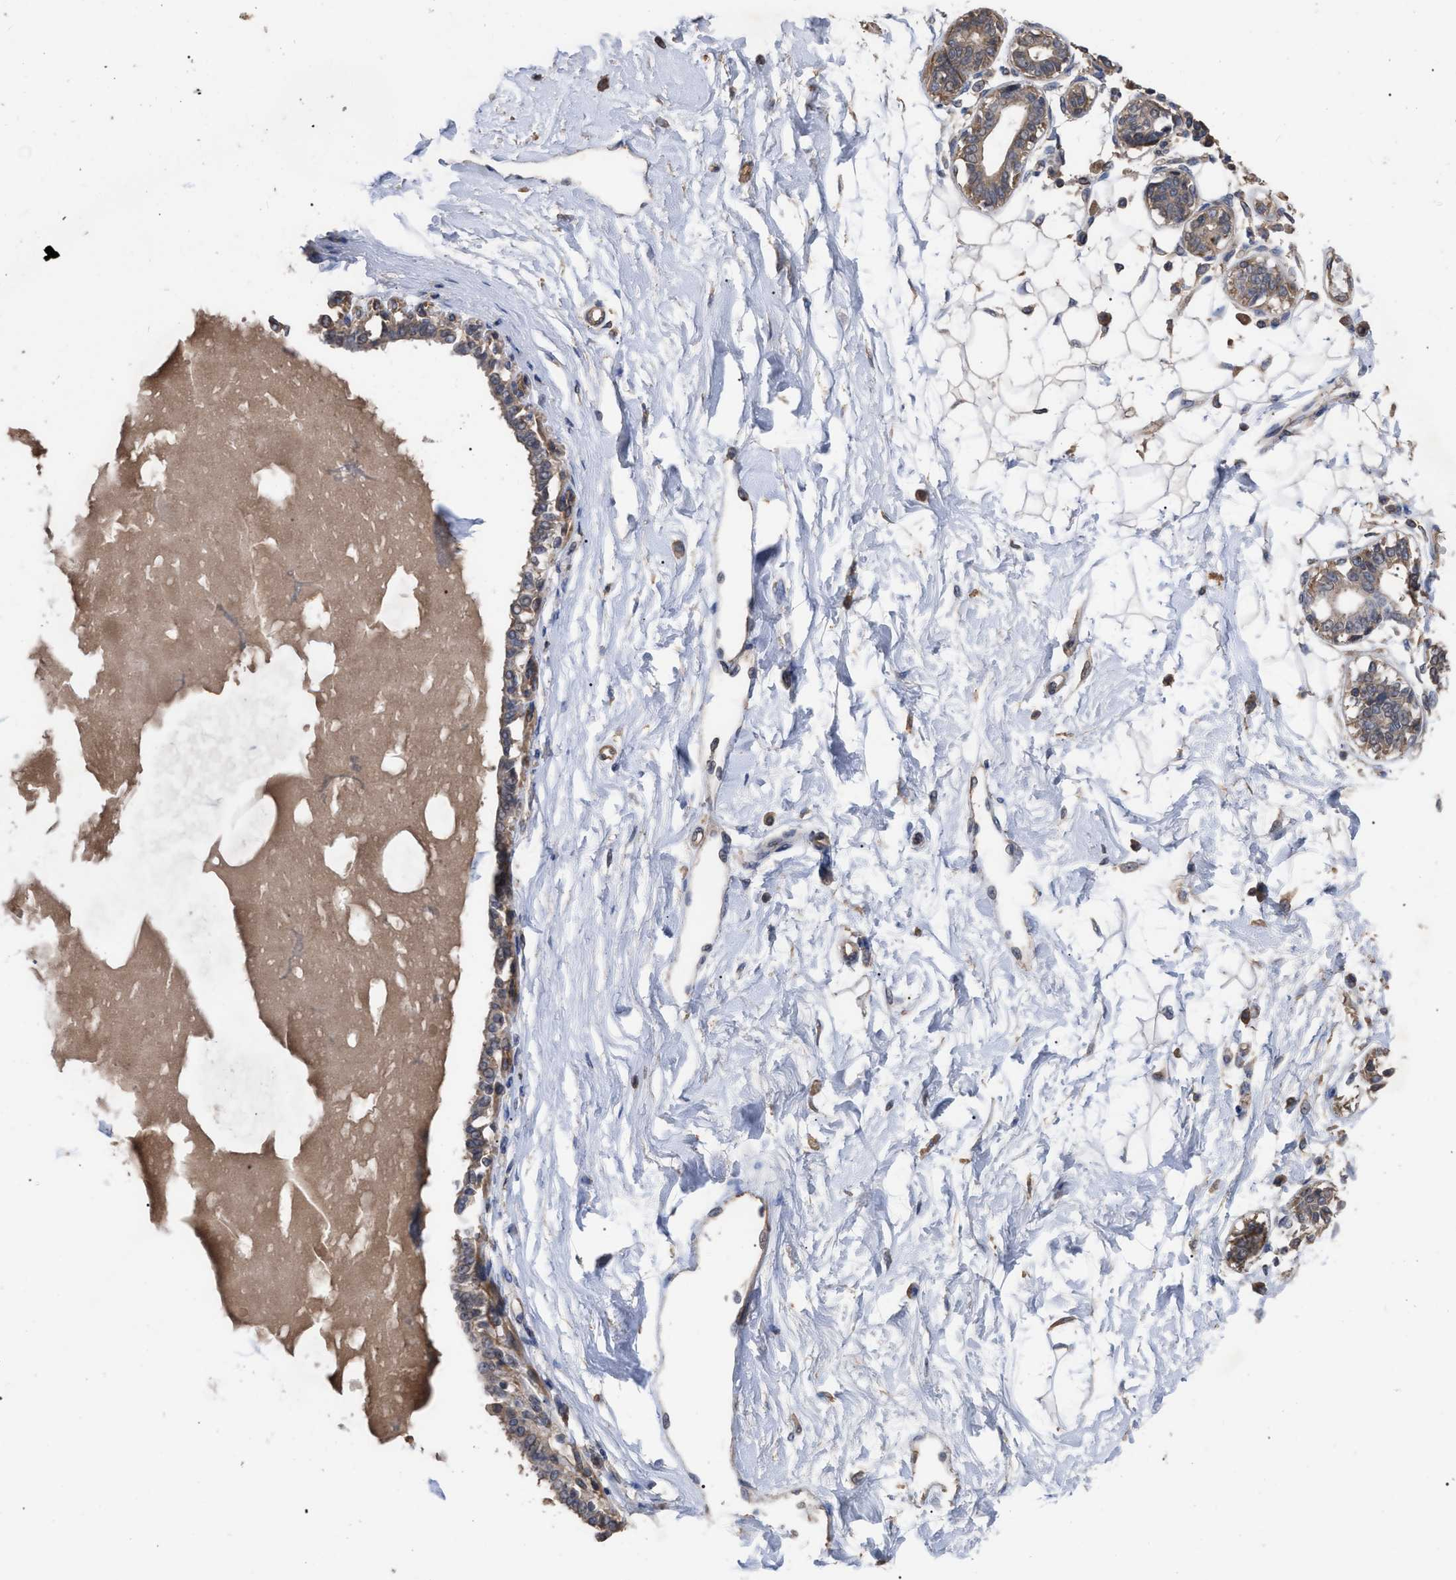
{"staining": {"intensity": "moderate", "quantity": ">75%", "location": "cytoplasmic/membranous"}, "tissue": "breast", "cell_type": "Adipocytes", "image_type": "normal", "snomed": [{"axis": "morphology", "description": "Normal tissue, NOS"}, {"axis": "topography", "description": "Breast"}], "caption": "Immunohistochemical staining of benign human breast displays >75% levels of moderate cytoplasmic/membranous protein expression in approximately >75% of adipocytes.", "gene": "BTN2A1", "patient": {"sex": "female", "age": 45}}